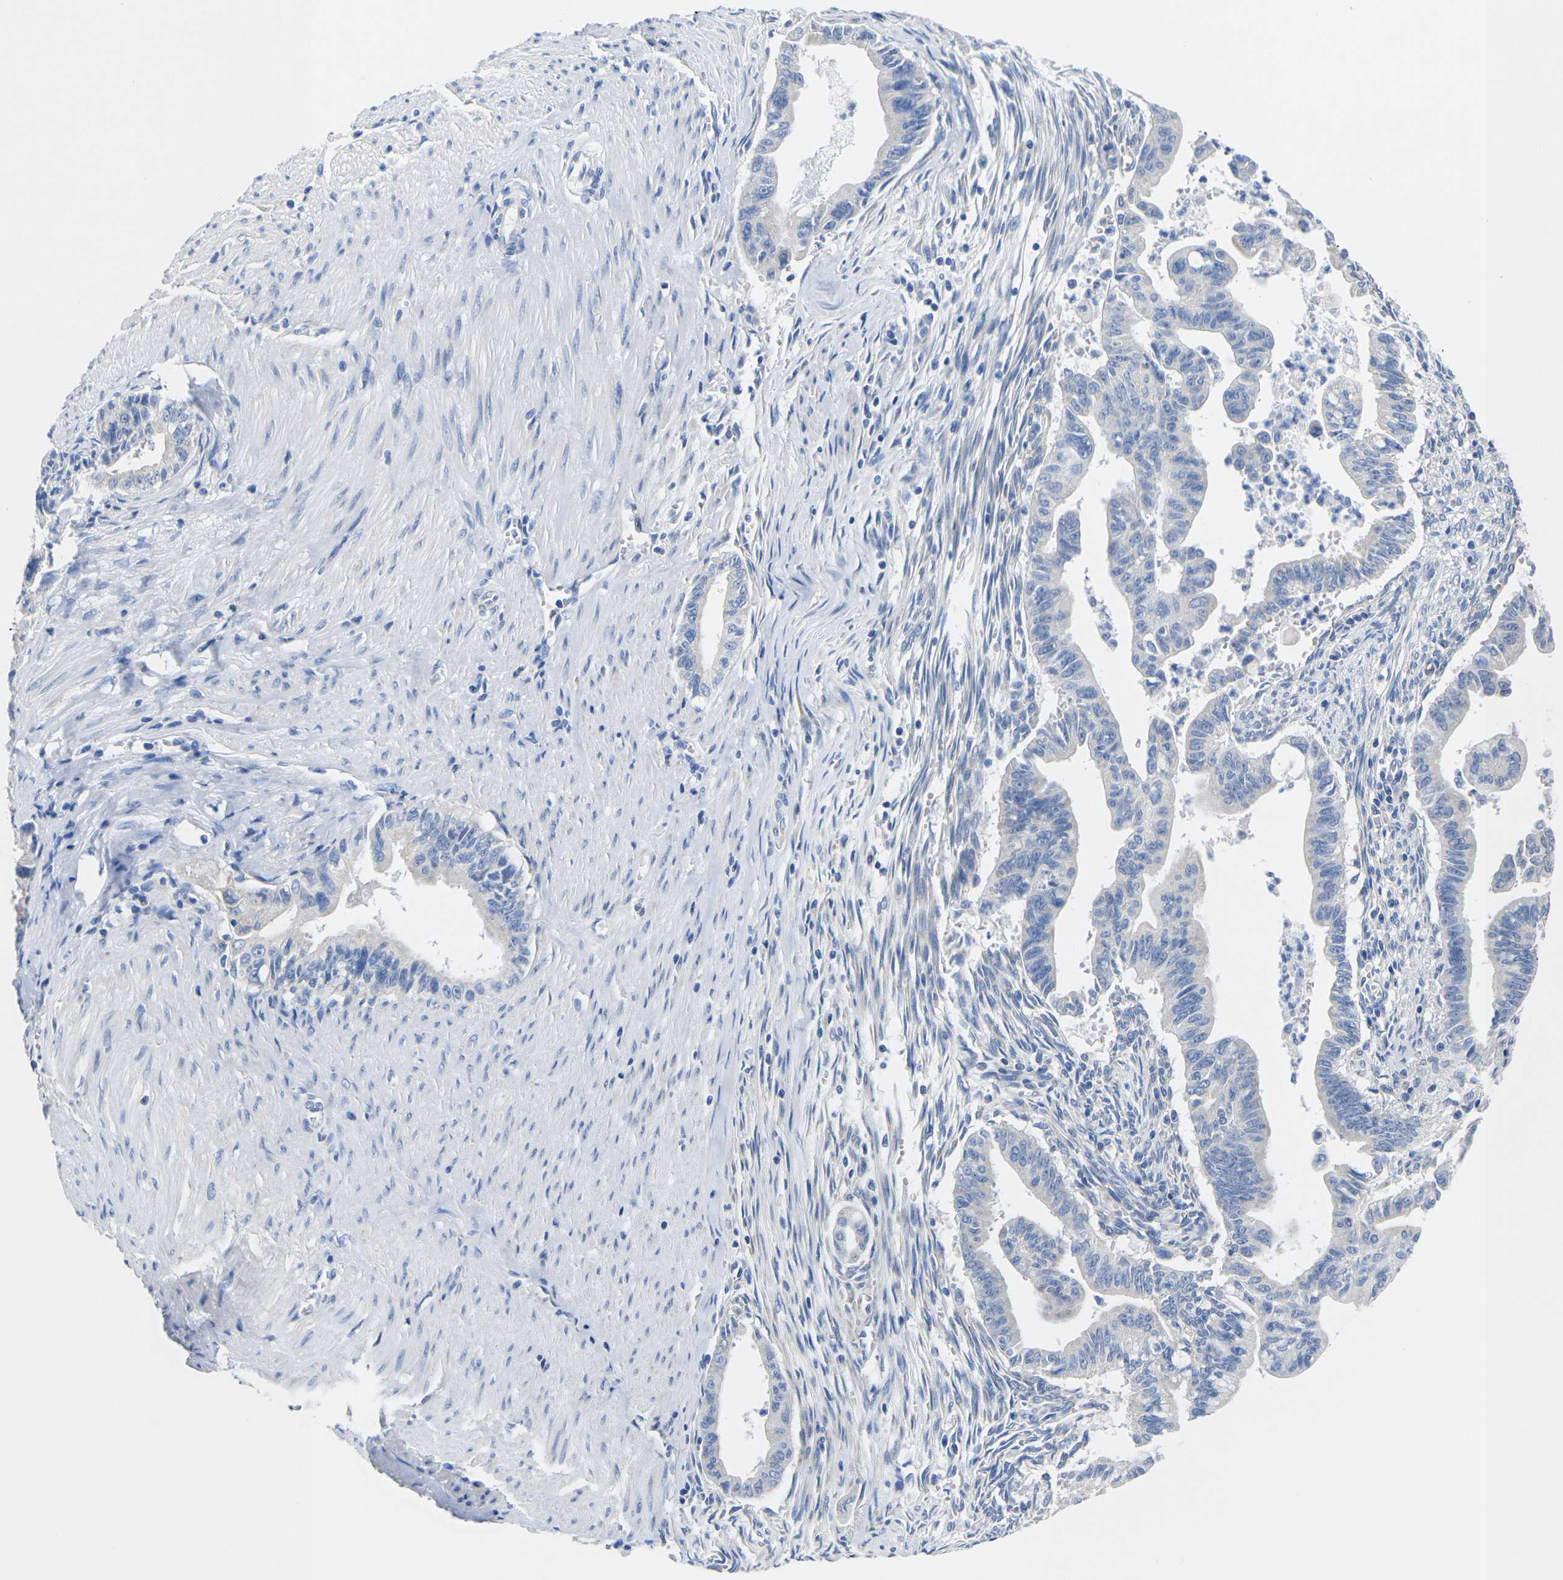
{"staining": {"intensity": "negative", "quantity": "none", "location": "none"}, "tissue": "pancreatic cancer", "cell_type": "Tumor cells", "image_type": "cancer", "snomed": [{"axis": "morphology", "description": "Adenocarcinoma, NOS"}, {"axis": "topography", "description": "Pancreas"}], "caption": "A high-resolution photomicrograph shows immunohistochemistry staining of pancreatic cancer, which exhibits no significant expression in tumor cells.", "gene": "TMEM204", "patient": {"sex": "male", "age": 70}}